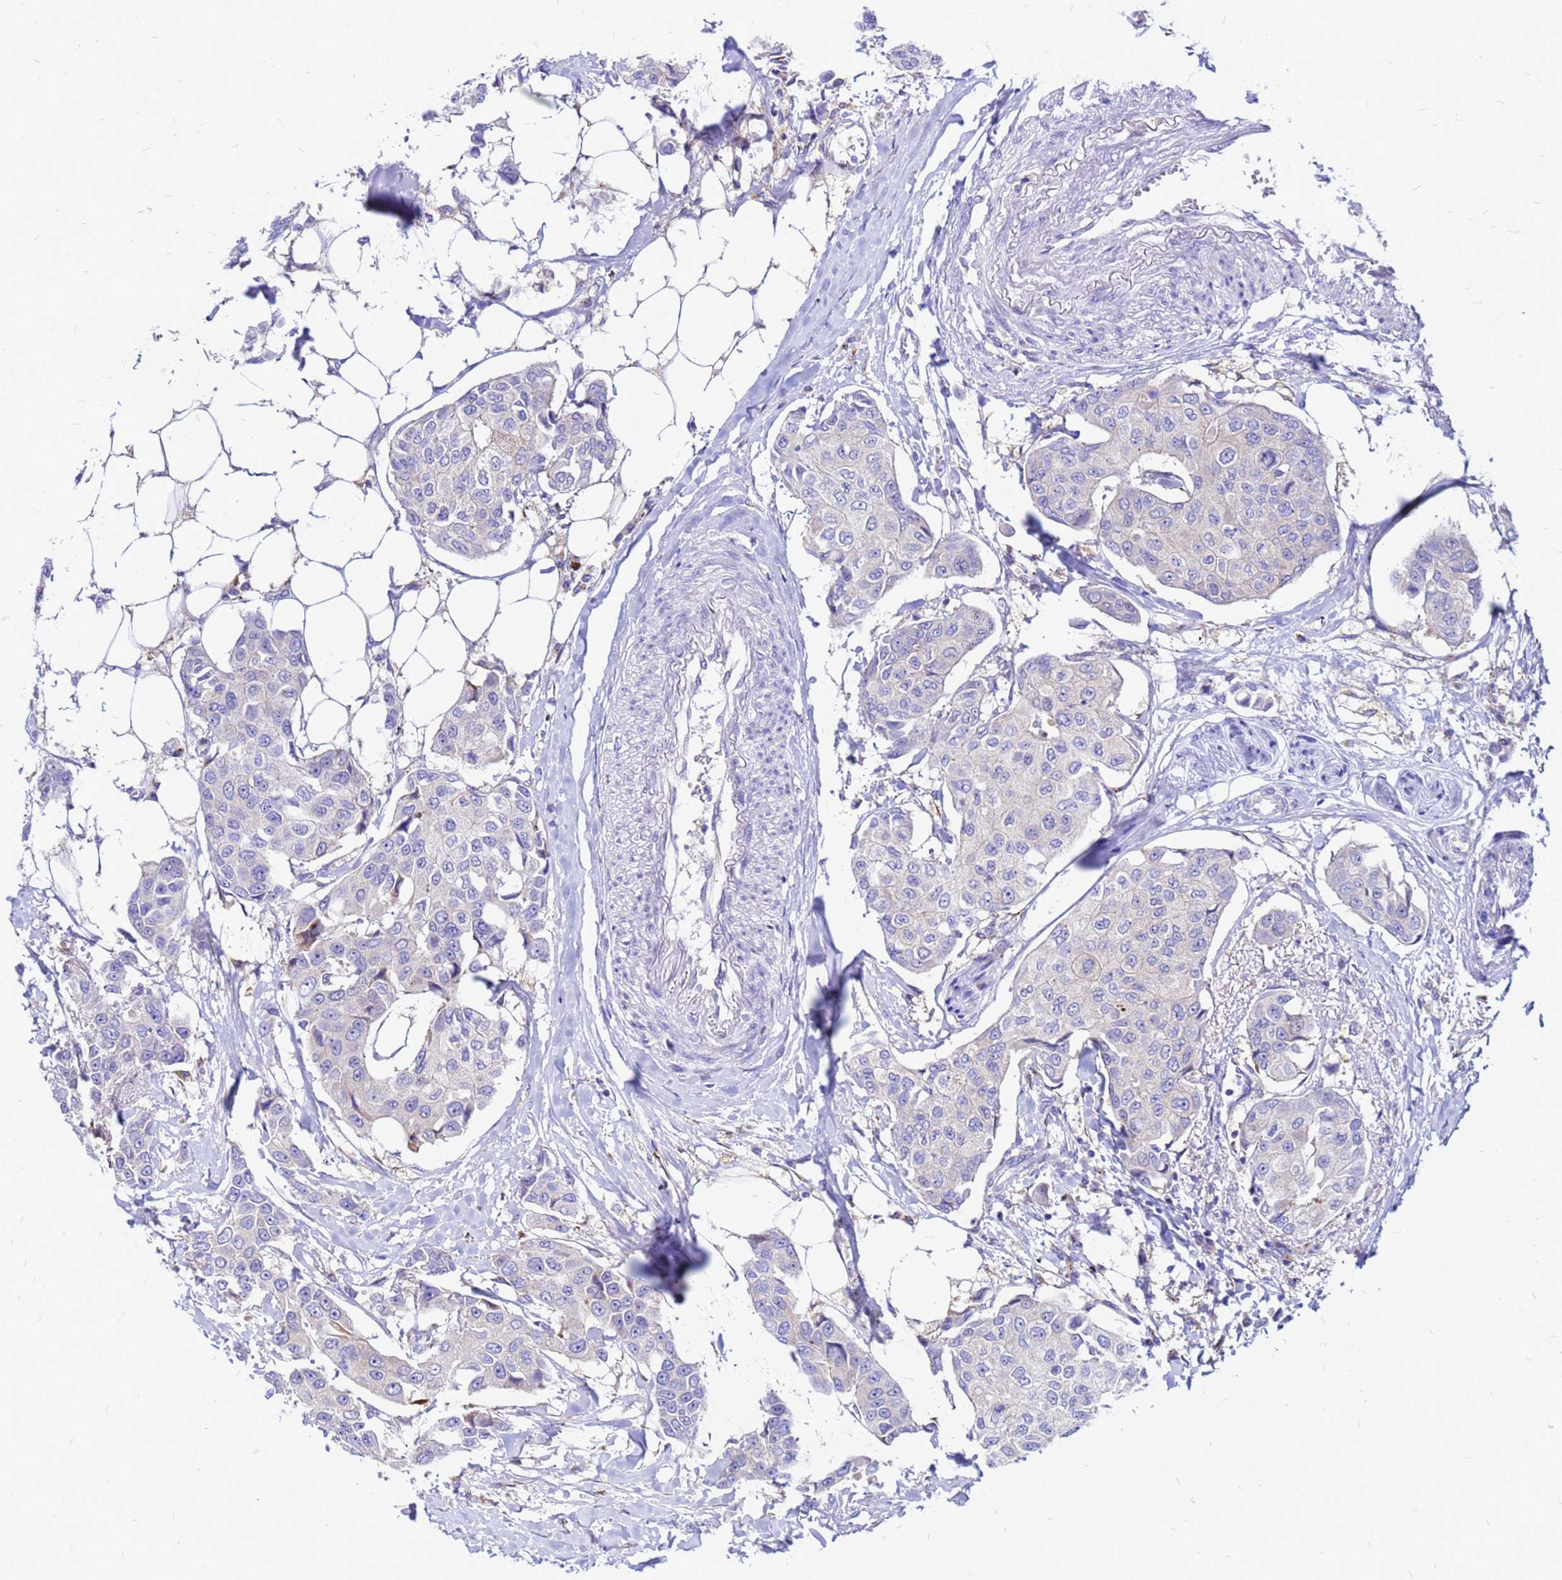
{"staining": {"intensity": "negative", "quantity": "none", "location": "none"}, "tissue": "breast cancer", "cell_type": "Tumor cells", "image_type": "cancer", "snomed": [{"axis": "morphology", "description": "Duct carcinoma"}, {"axis": "topography", "description": "Breast"}], "caption": "IHC histopathology image of neoplastic tissue: breast cancer stained with DAB (3,3'-diaminobenzidine) exhibits no significant protein staining in tumor cells. Nuclei are stained in blue.", "gene": "FHIP1A", "patient": {"sex": "female", "age": 80}}